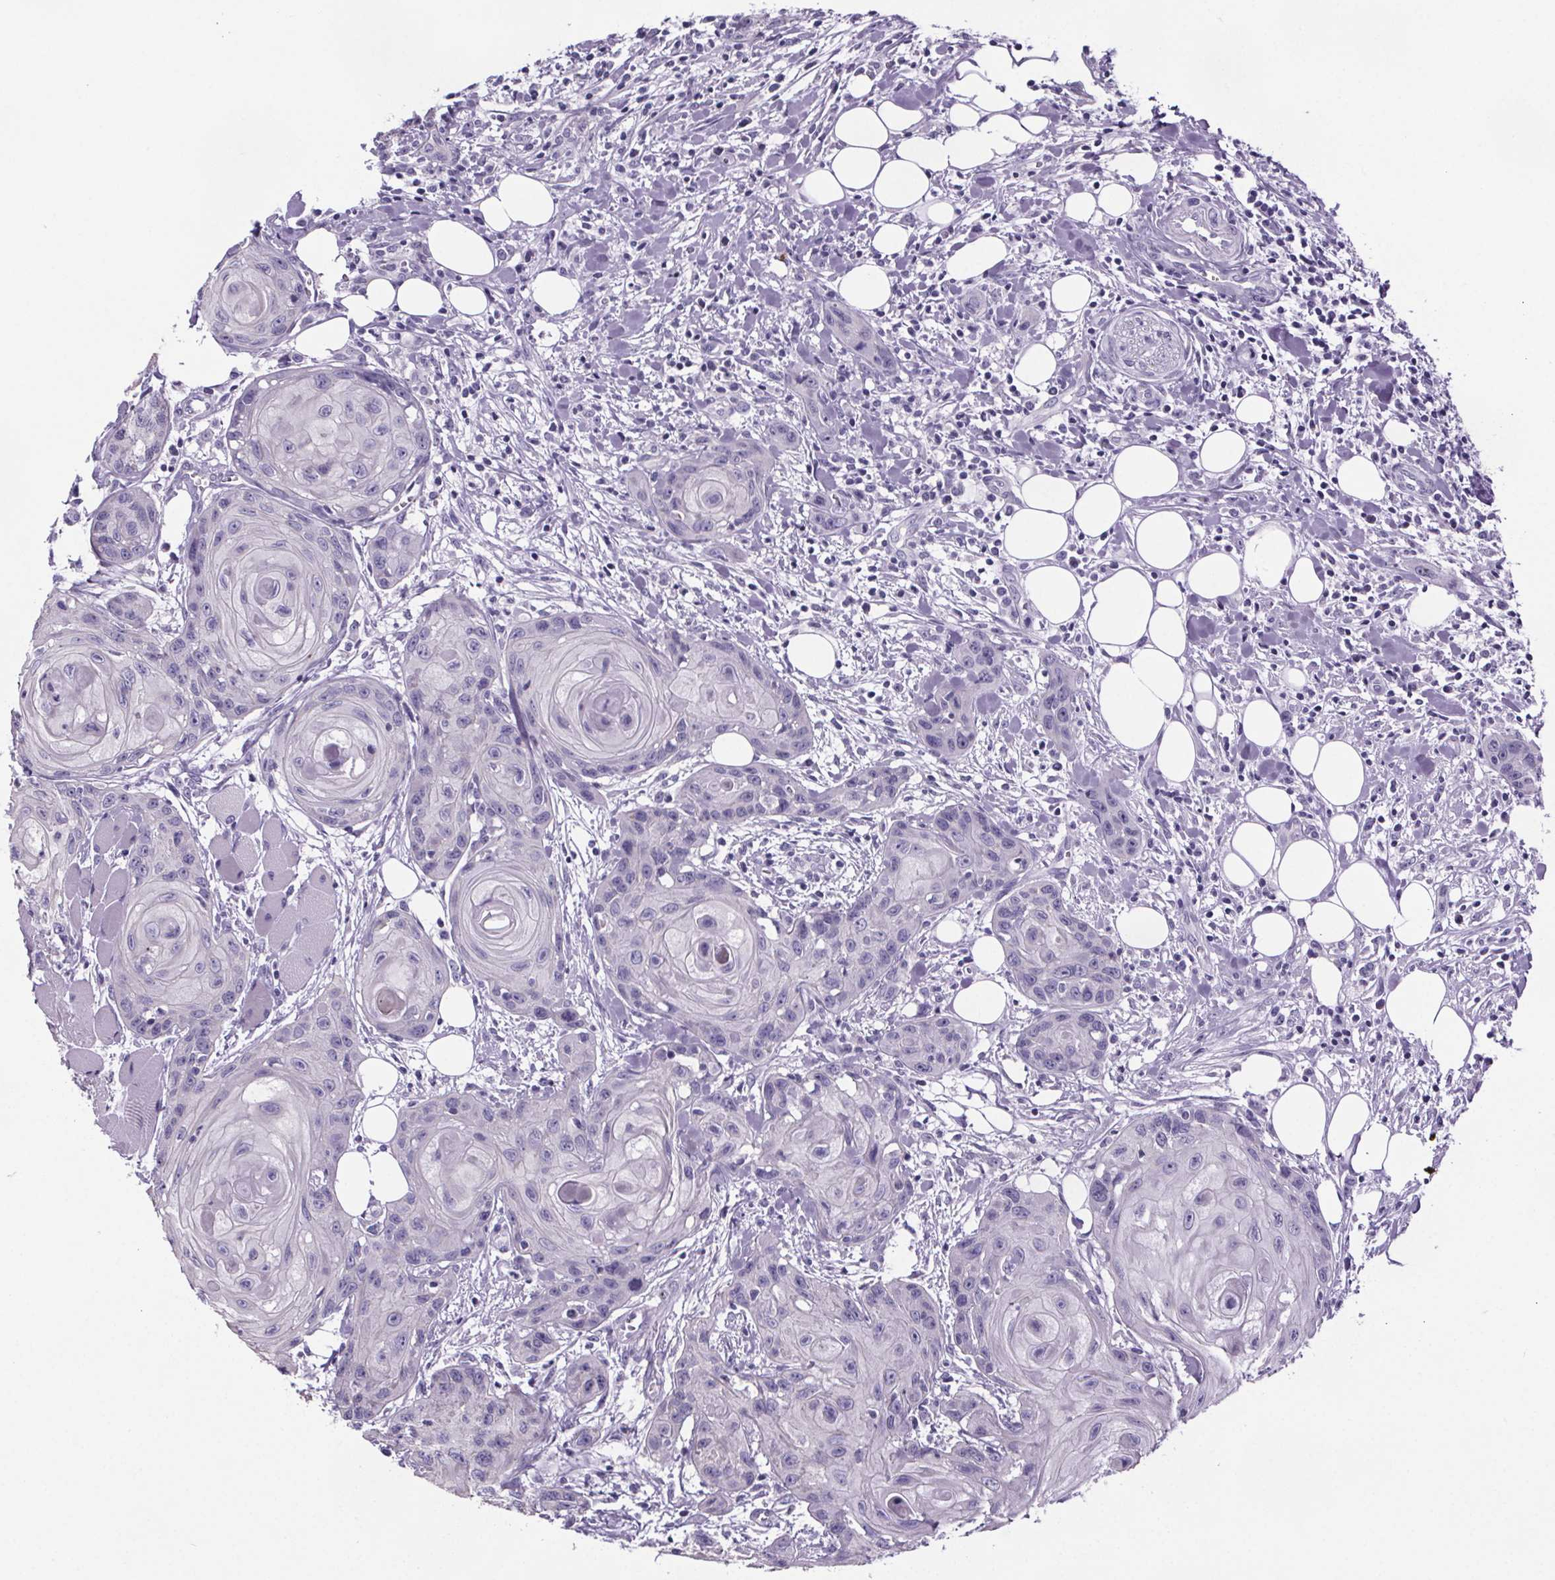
{"staining": {"intensity": "negative", "quantity": "none", "location": "none"}, "tissue": "head and neck cancer", "cell_type": "Tumor cells", "image_type": "cancer", "snomed": [{"axis": "morphology", "description": "Squamous cell carcinoma, NOS"}, {"axis": "topography", "description": "Oral tissue"}, {"axis": "topography", "description": "Head-Neck"}], "caption": "Immunohistochemistry (IHC) photomicrograph of head and neck squamous cell carcinoma stained for a protein (brown), which demonstrates no staining in tumor cells. The staining was performed using DAB (3,3'-diaminobenzidine) to visualize the protein expression in brown, while the nuclei were stained in blue with hematoxylin (Magnification: 20x).", "gene": "CUBN", "patient": {"sex": "male", "age": 58}}